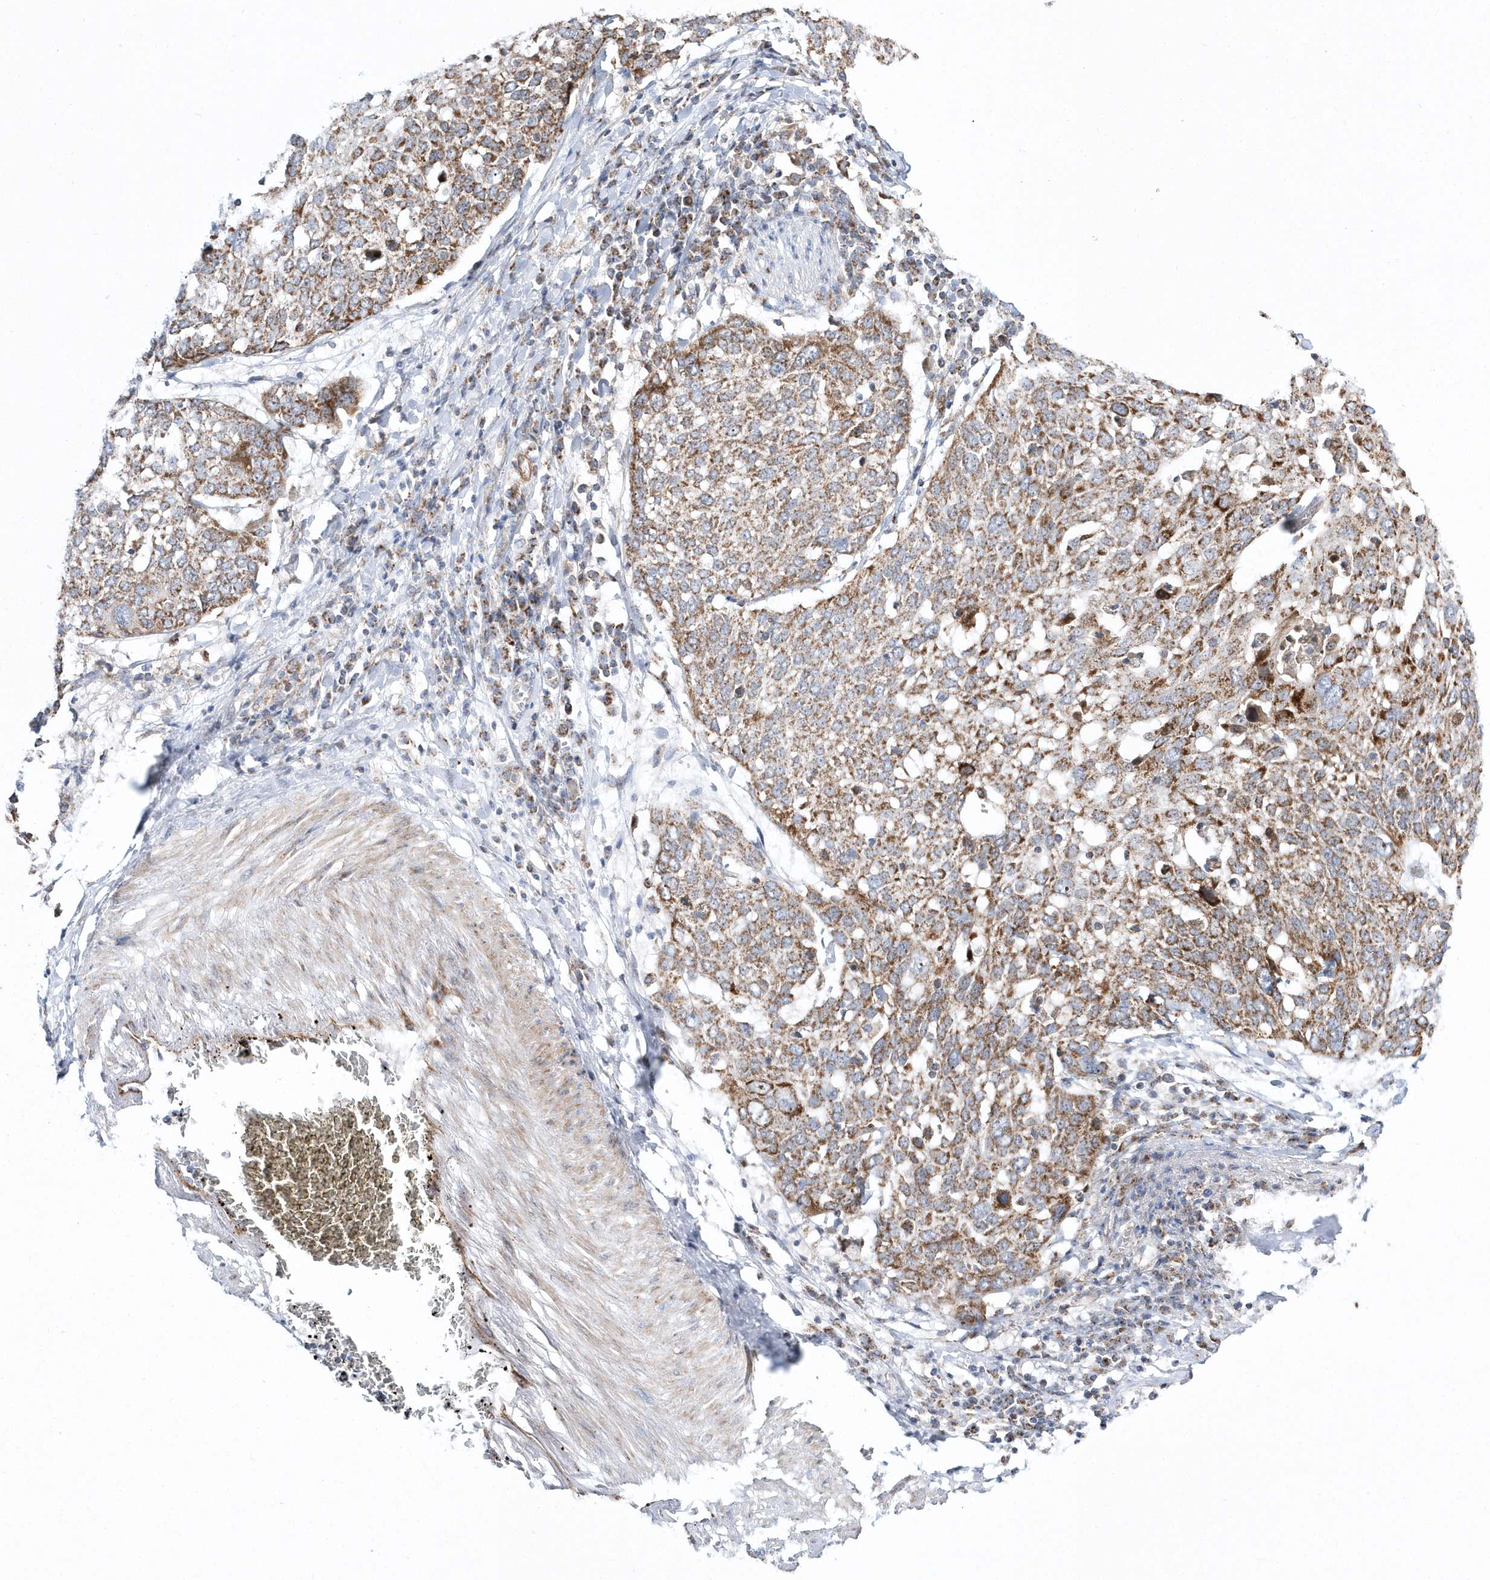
{"staining": {"intensity": "moderate", "quantity": ">75%", "location": "cytoplasmic/membranous"}, "tissue": "lung cancer", "cell_type": "Tumor cells", "image_type": "cancer", "snomed": [{"axis": "morphology", "description": "Squamous cell carcinoma, NOS"}, {"axis": "topography", "description": "Lung"}], "caption": "This histopathology image exhibits IHC staining of lung cancer (squamous cell carcinoma), with medium moderate cytoplasmic/membranous expression in approximately >75% of tumor cells.", "gene": "OPA1", "patient": {"sex": "male", "age": 65}}